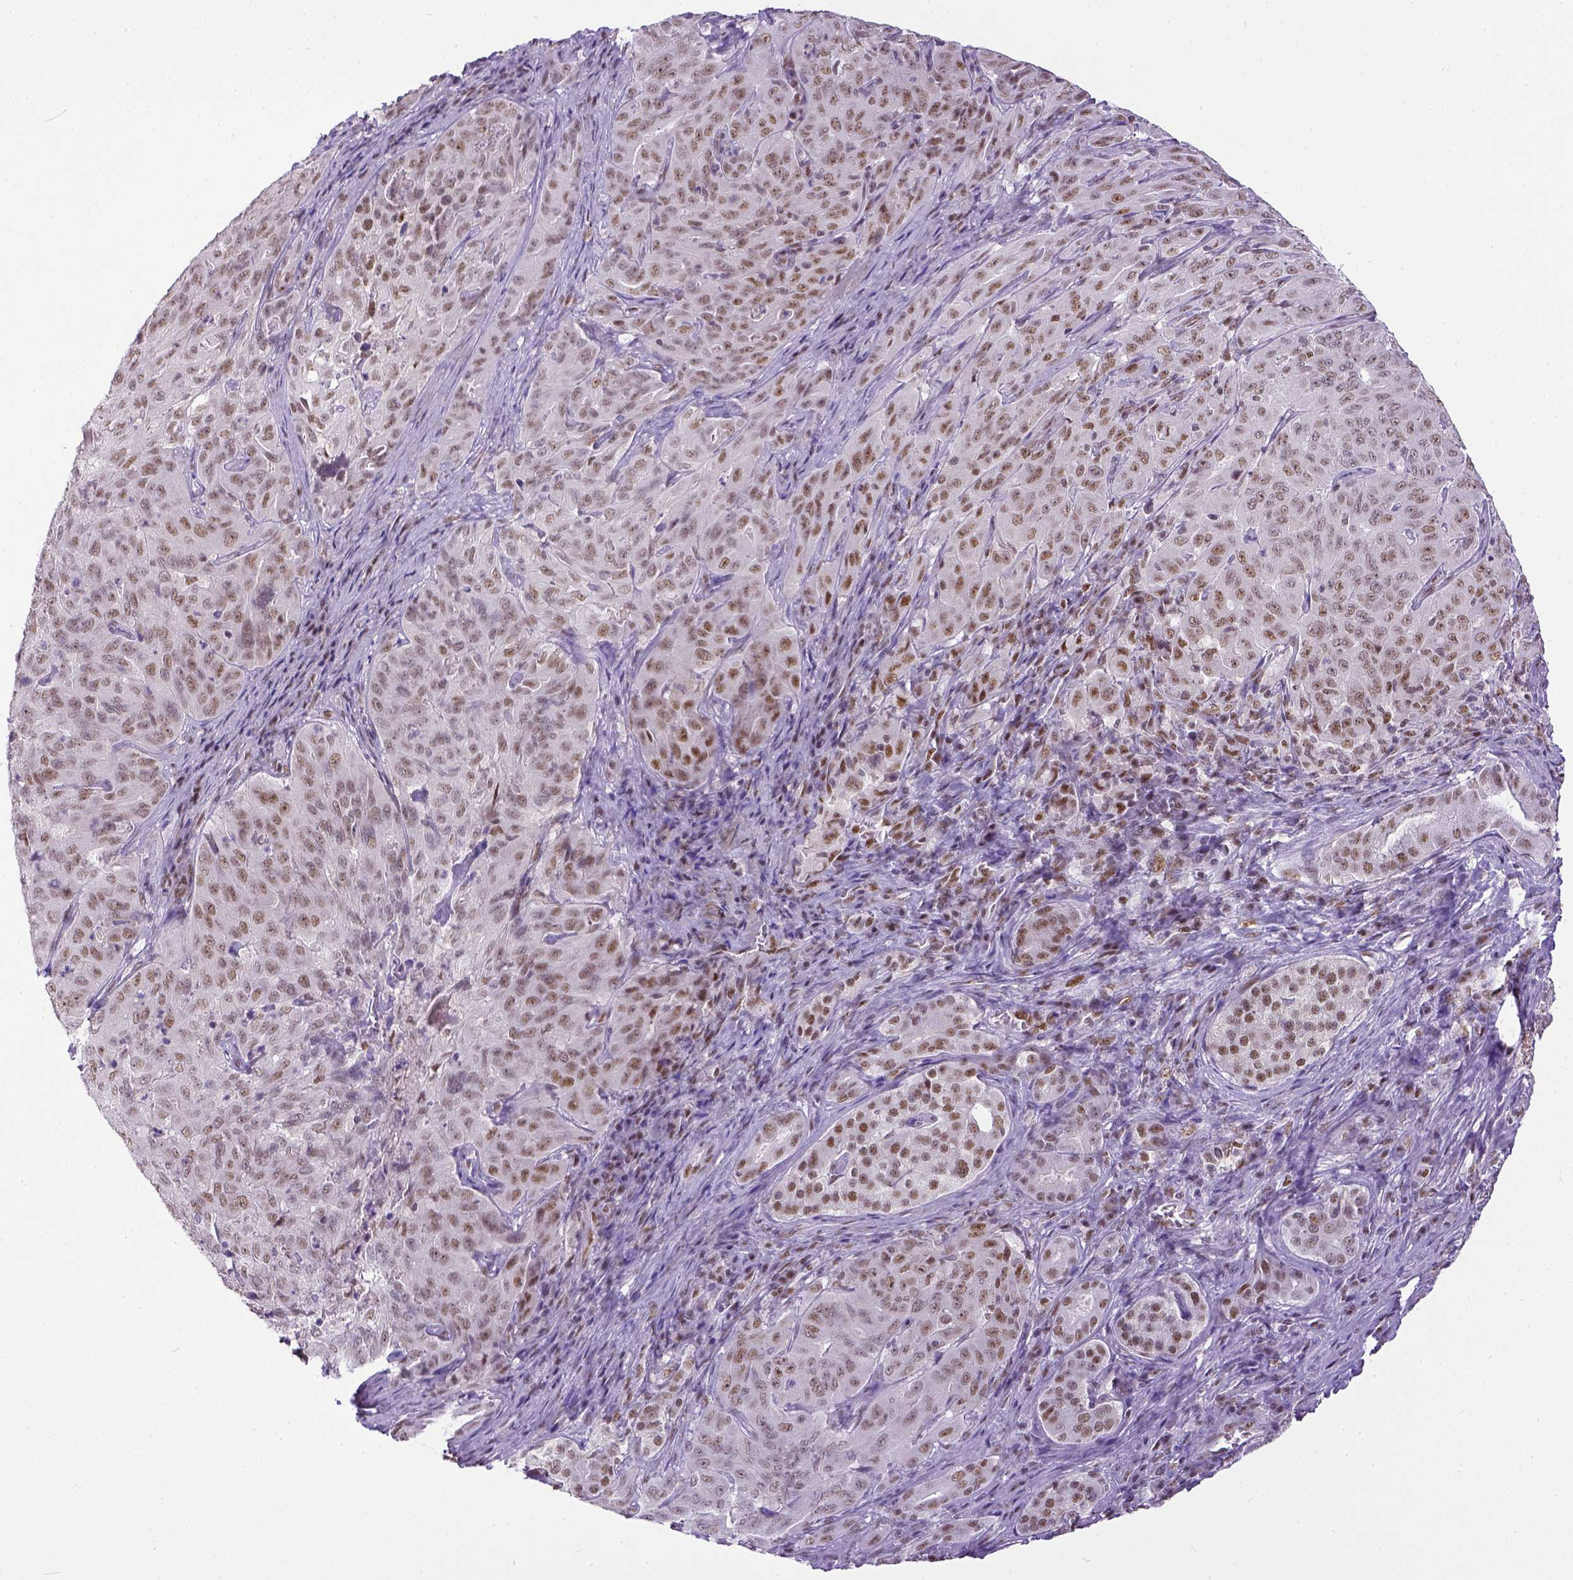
{"staining": {"intensity": "weak", "quantity": ">75%", "location": "nuclear"}, "tissue": "pancreatic cancer", "cell_type": "Tumor cells", "image_type": "cancer", "snomed": [{"axis": "morphology", "description": "Adenocarcinoma, NOS"}, {"axis": "topography", "description": "Pancreas"}], "caption": "IHC micrograph of human pancreatic cancer stained for a protein (brown), which displays low levels of weak nuclear positivity in approximately >75% of tumor cells.", "gene": "ERCC1", "patient": {"sex": "male", "age": 63}}